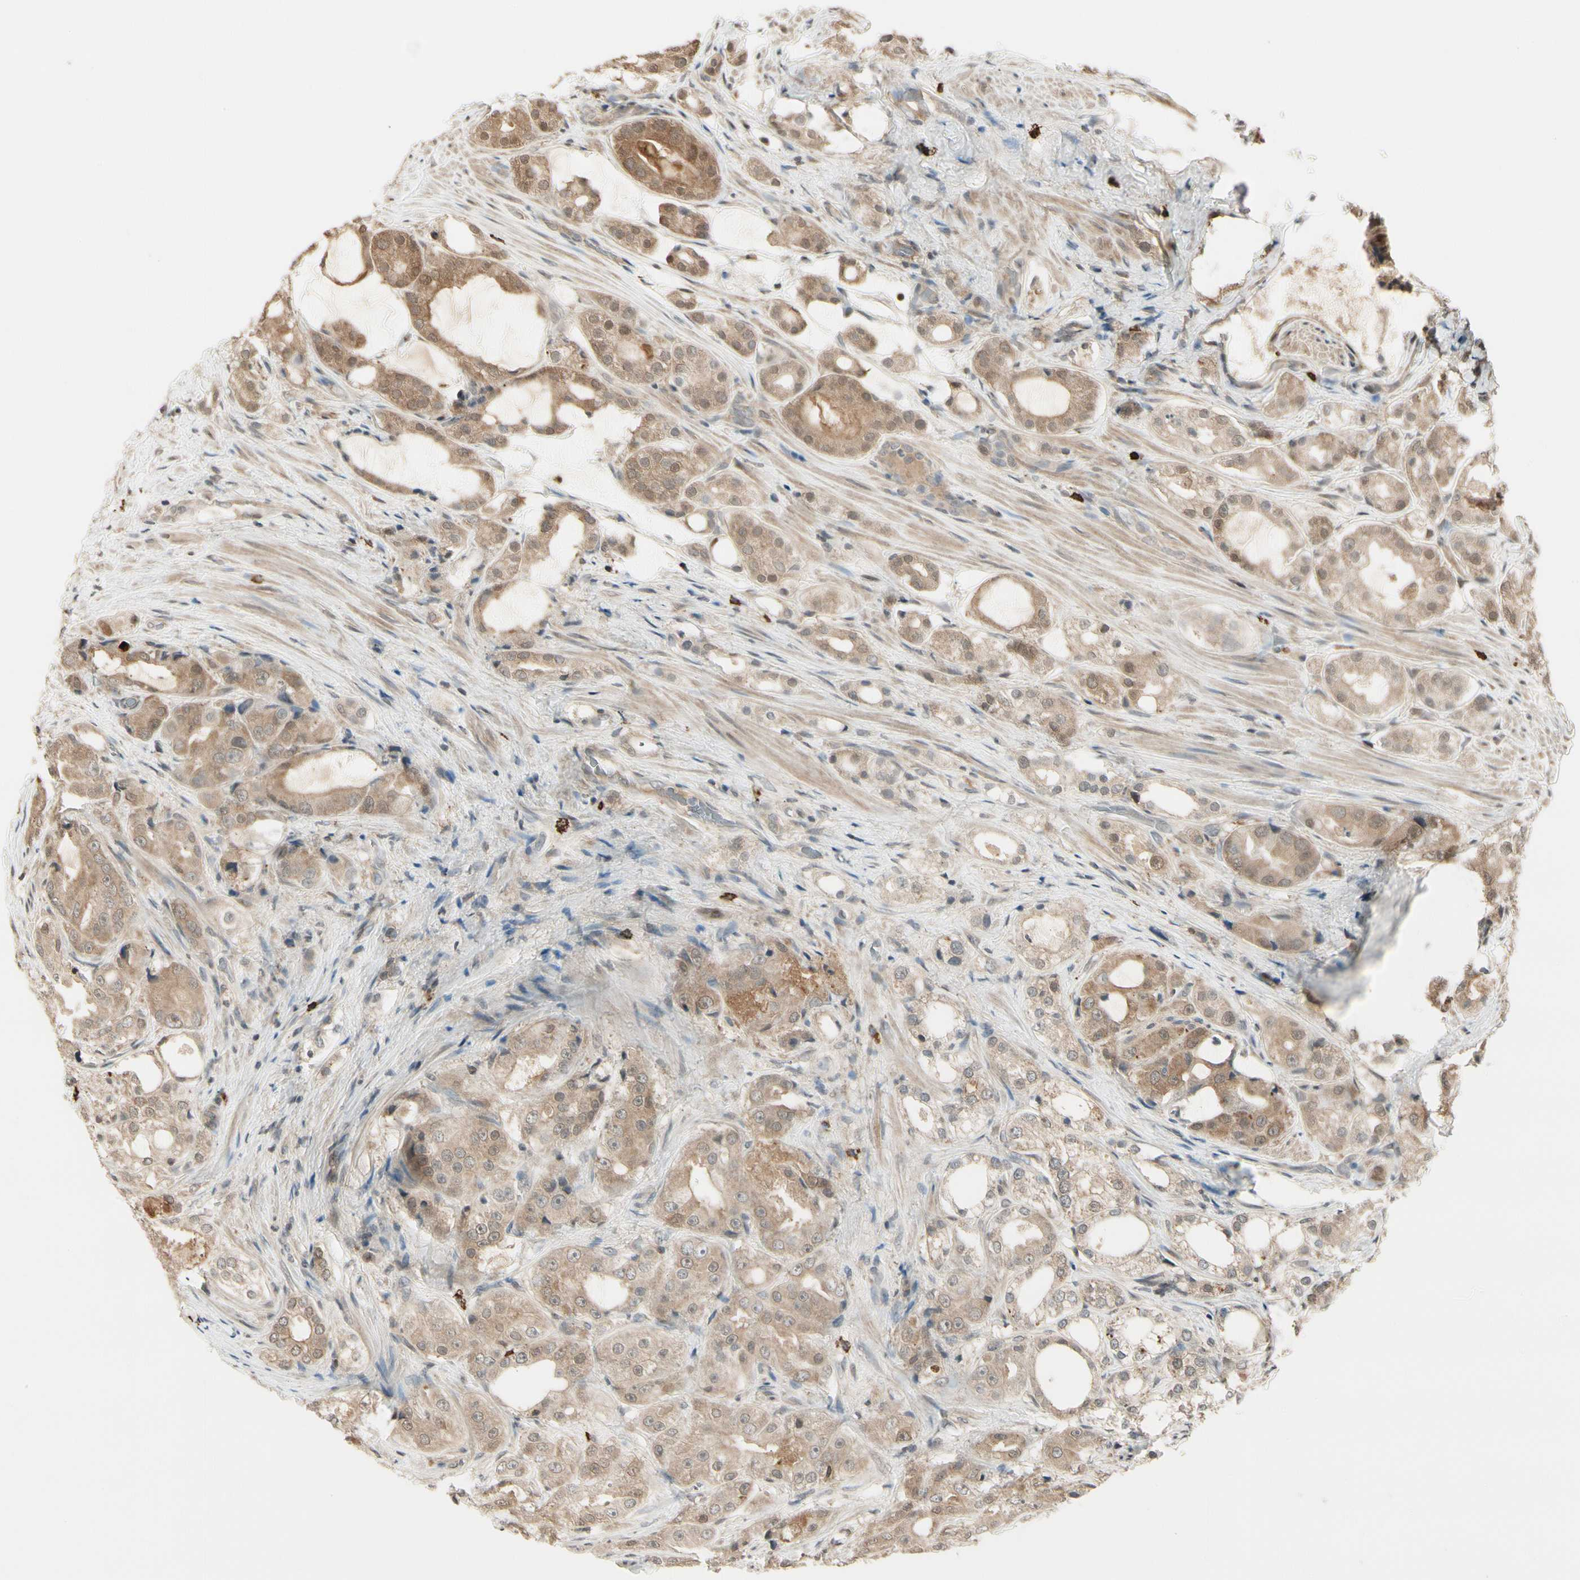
{"staining": {"intensity": "moderate", "quantity": ">75%", "location": "cytoplasmic/membranous"}, "tissue": "prostate cancer", "cell_type": "Tumor cells", "image_type": "cancer", "snomed": [{"axis": "morphology", "description": "Adenocarcinoma, High grade"}, {"axis": "topography", "description": "Prostate"}], "caption": "High-grade adenocarcinoma (prostate) tissue shows moderate cytoplasmic/membranous staining in approximately >75% of tumor cells", "gene": "EVC", "patient": {"sex": "male", "age": 73}}